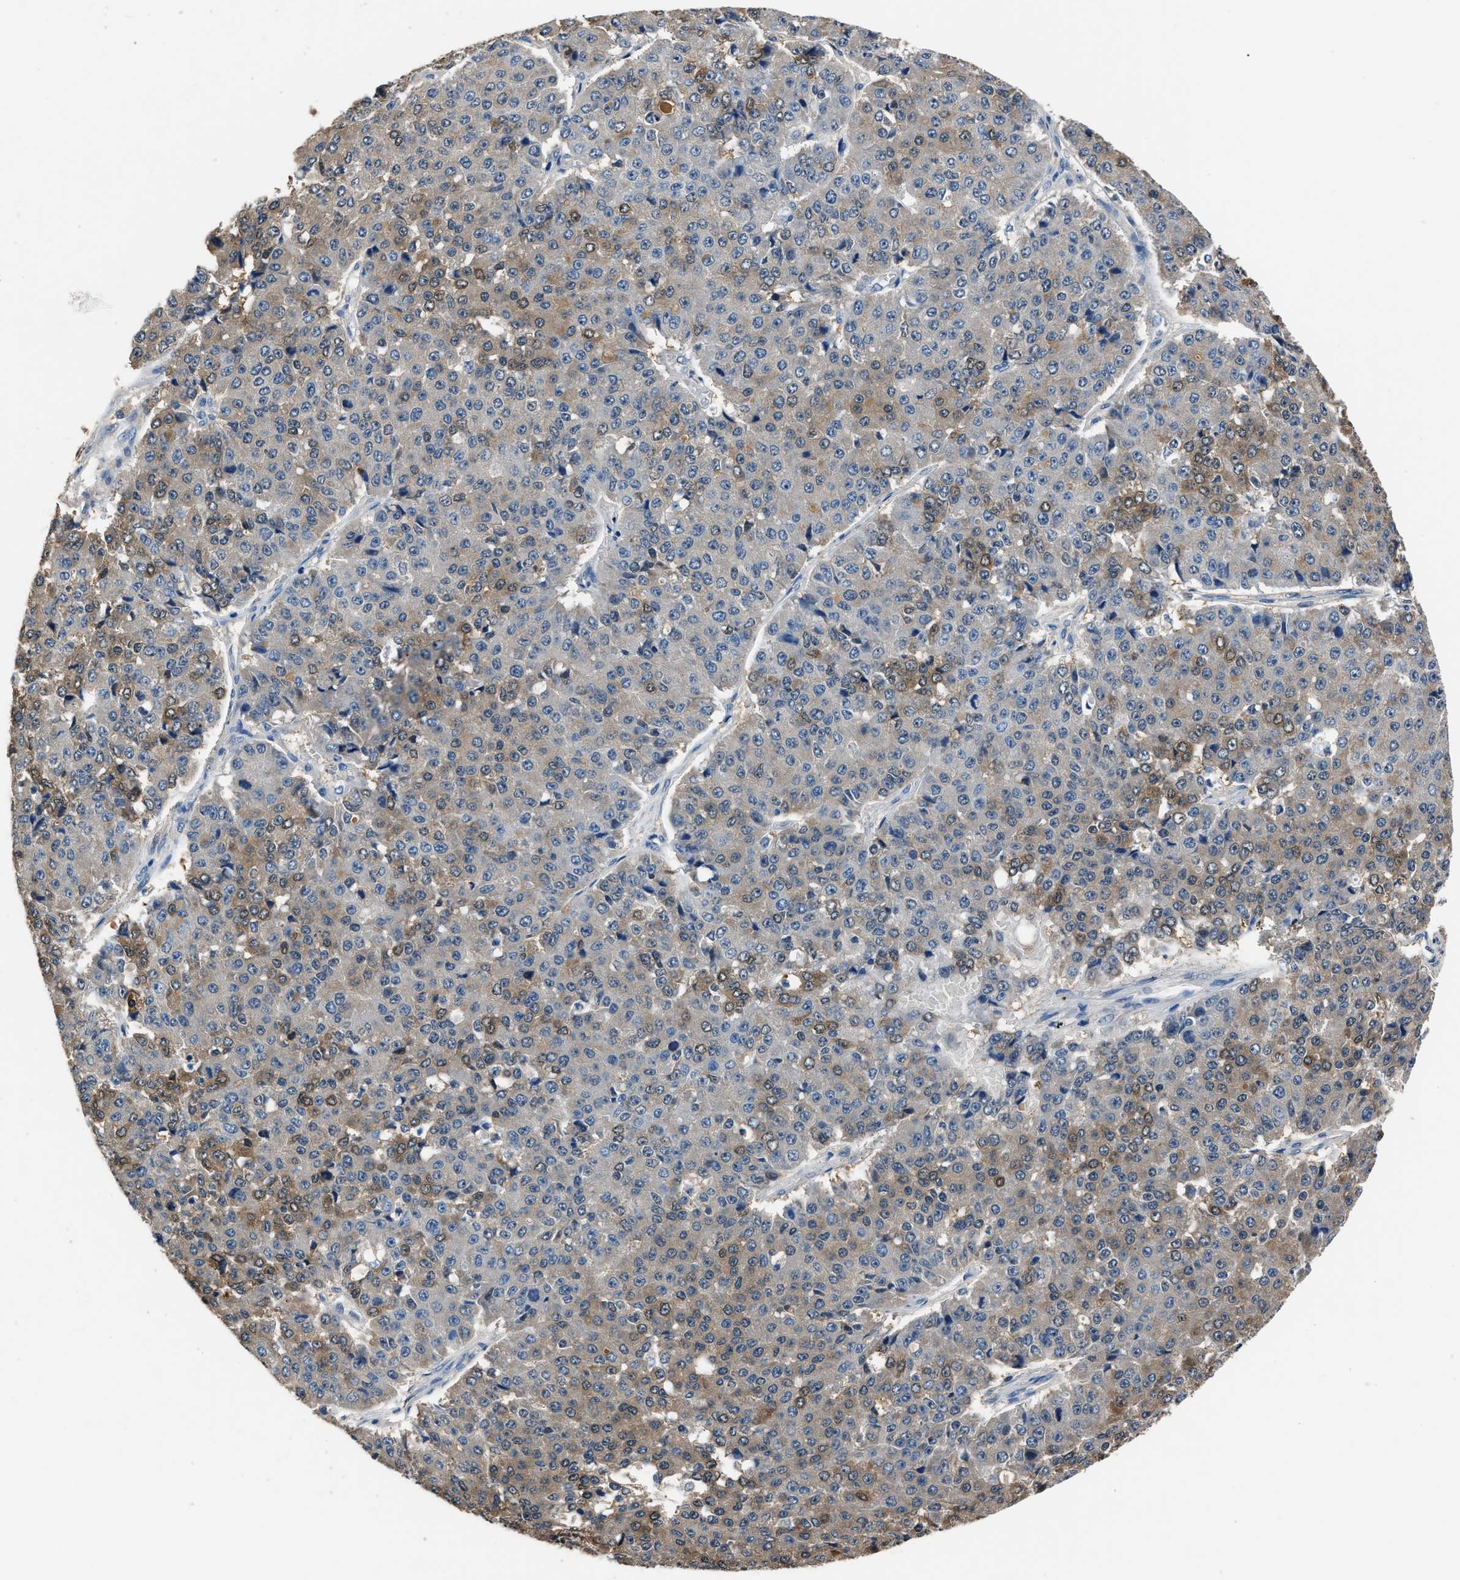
{"staining": {"intensity": "moderate", "quantity": "<25%", "location": "cytoplasmic/membranous"}, "tissue": "pancreatic cancer", "cell_type": "Tumor cells", "image_type": "cancer", "snomed": [{"axis": "morphology", "description": "Adenocarcinoma, NOS"}, {"axis": "topography", "description": "Pancreas"}], "caption": "Immunohistochemical staining of pancreatic cancer (adenocarcinoma) exhibits low levels of moderate cytoplasmic/membranous protein expression in about <25% of tumor cells.", "gene": "GSTP1", "patient": {"sex": "male", "age": 50}}